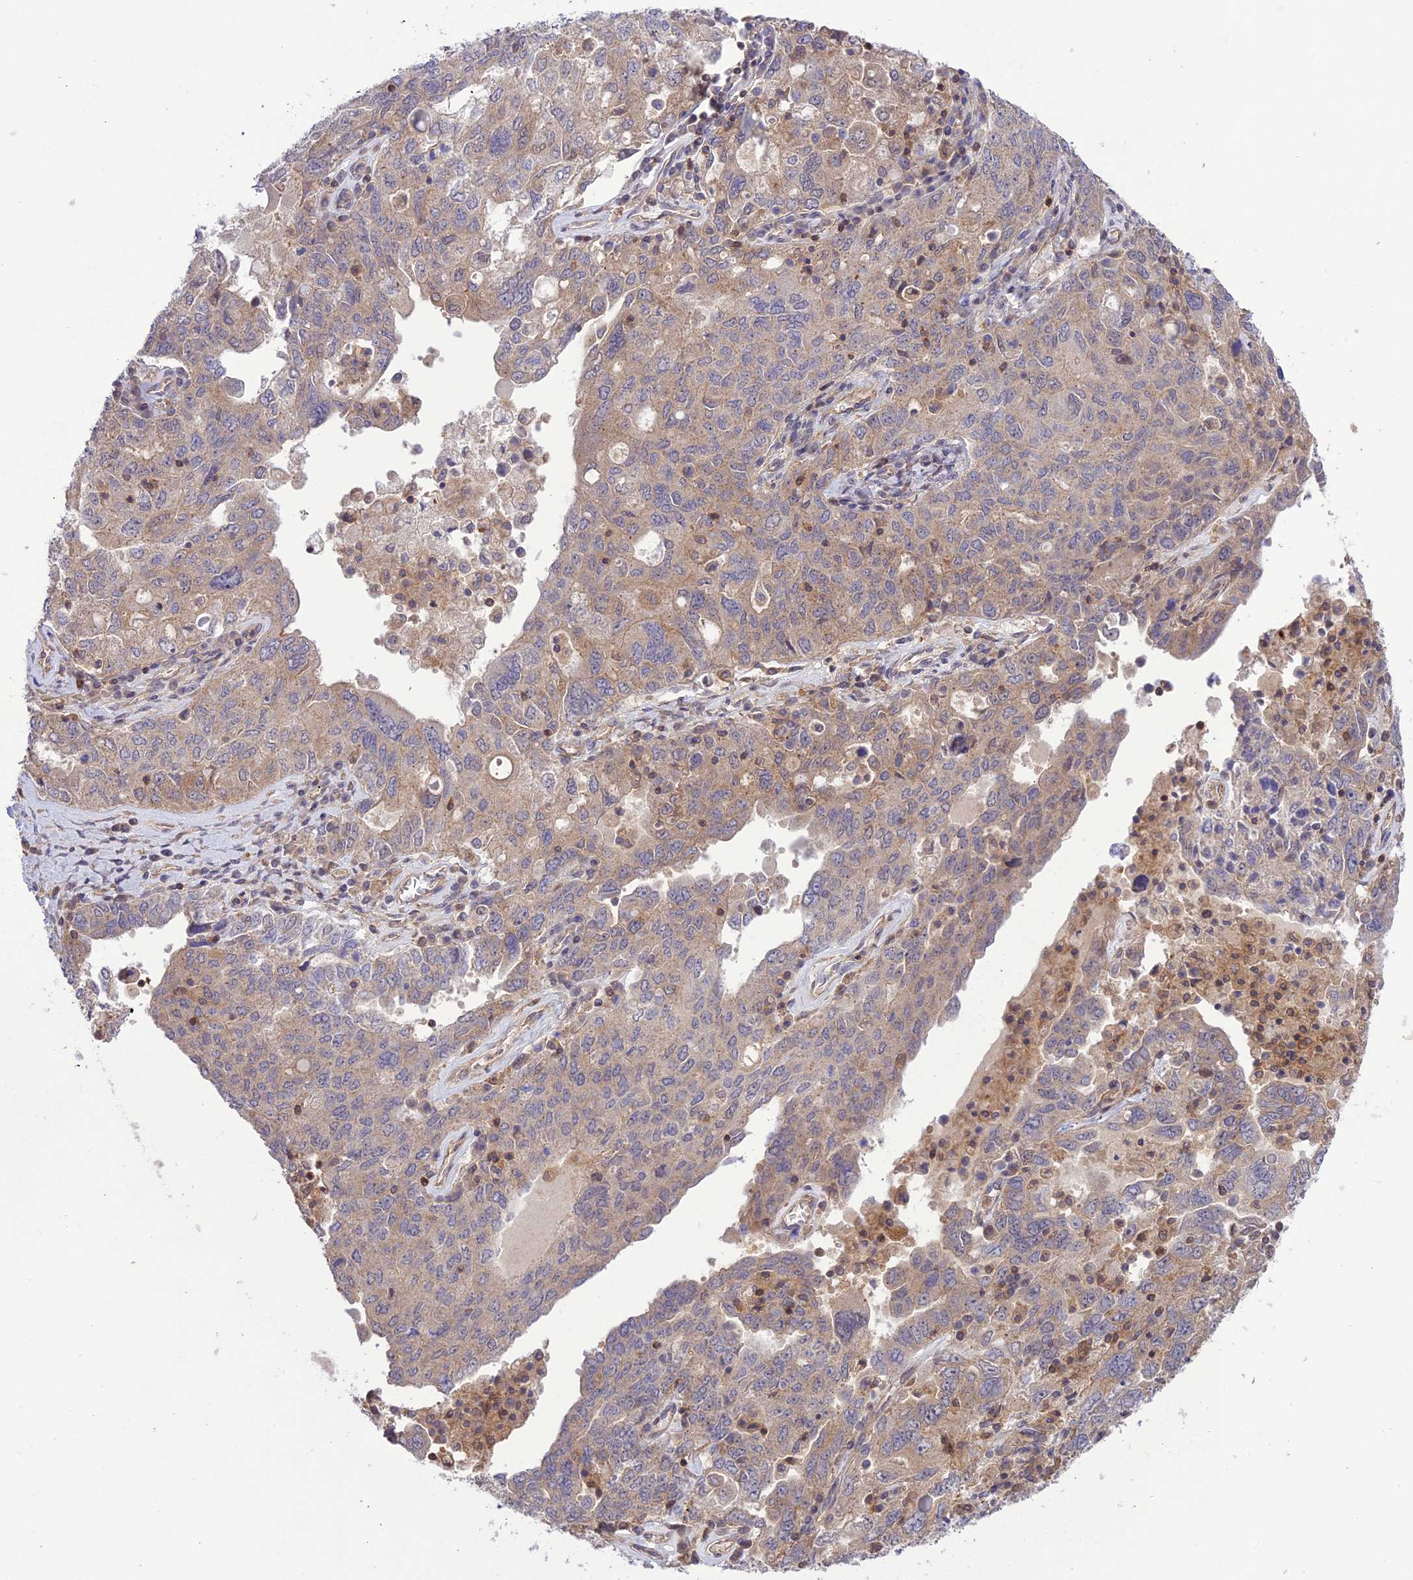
{"staining": {"intensity": "weak", "quantity": ">75%", "location": "cytoplasmic/membranous"}, "tissue": "ovarian cancer", "cell_type": "Tumor cells", "image_type": "cancer", "snomed": [{"axis": "morphology", "description": "Carcinoma, endometroid"}, {"axis": "topography", "description": "Ovary"}], "caption": "Ovarian cancer stained with DAB (3,3'-diaminobenzidine) immunohistochemistry (IHC) exhibits low levels of weak cytoplasmic/membranous staining in approximately >75% of tumor cells.", "gene": "FCHSD1", "patient": {"sex": "female", "age": 62}}